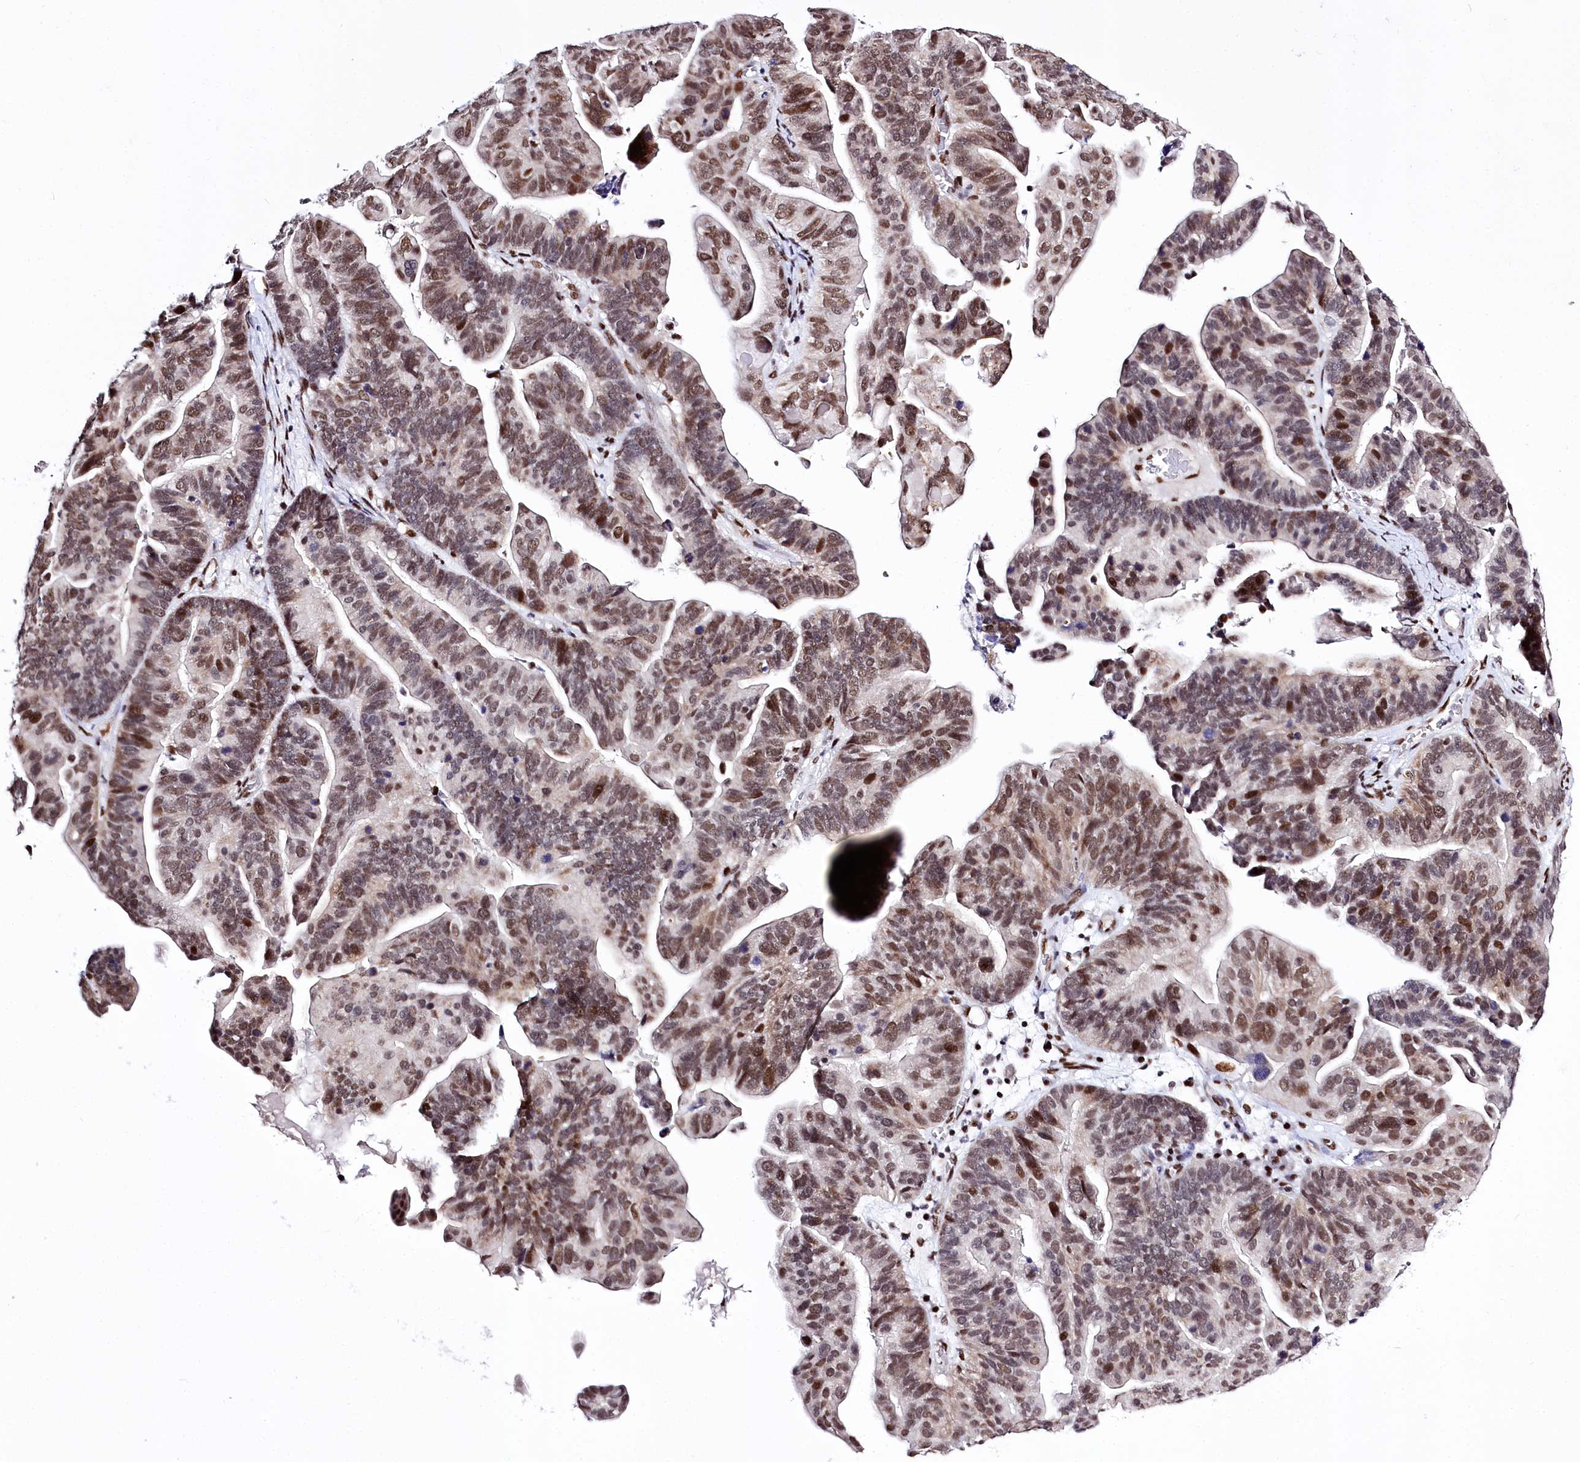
{"staining": {"intensity": "moderate", "quantity": ">75%", "location": "nuclear"}, "tissue": "ovarian cancer", "cell_type": "Tumor cells", "image_type": "cancer", "snomed": [{"axis": "morphology", "description": "Cystadenocarcinoma, serous, NOS"}, {"axis": "topography", "description": "Ovary"}], "caption": "IHC photomicrograph of ovarian cancer stained for a protein (brown), which reveals medium levels of moderate nuclear expression in approximately >75% of tumor cells.", "gene": "POU4F3", "patient": {"sex": "female", "age": 56}}